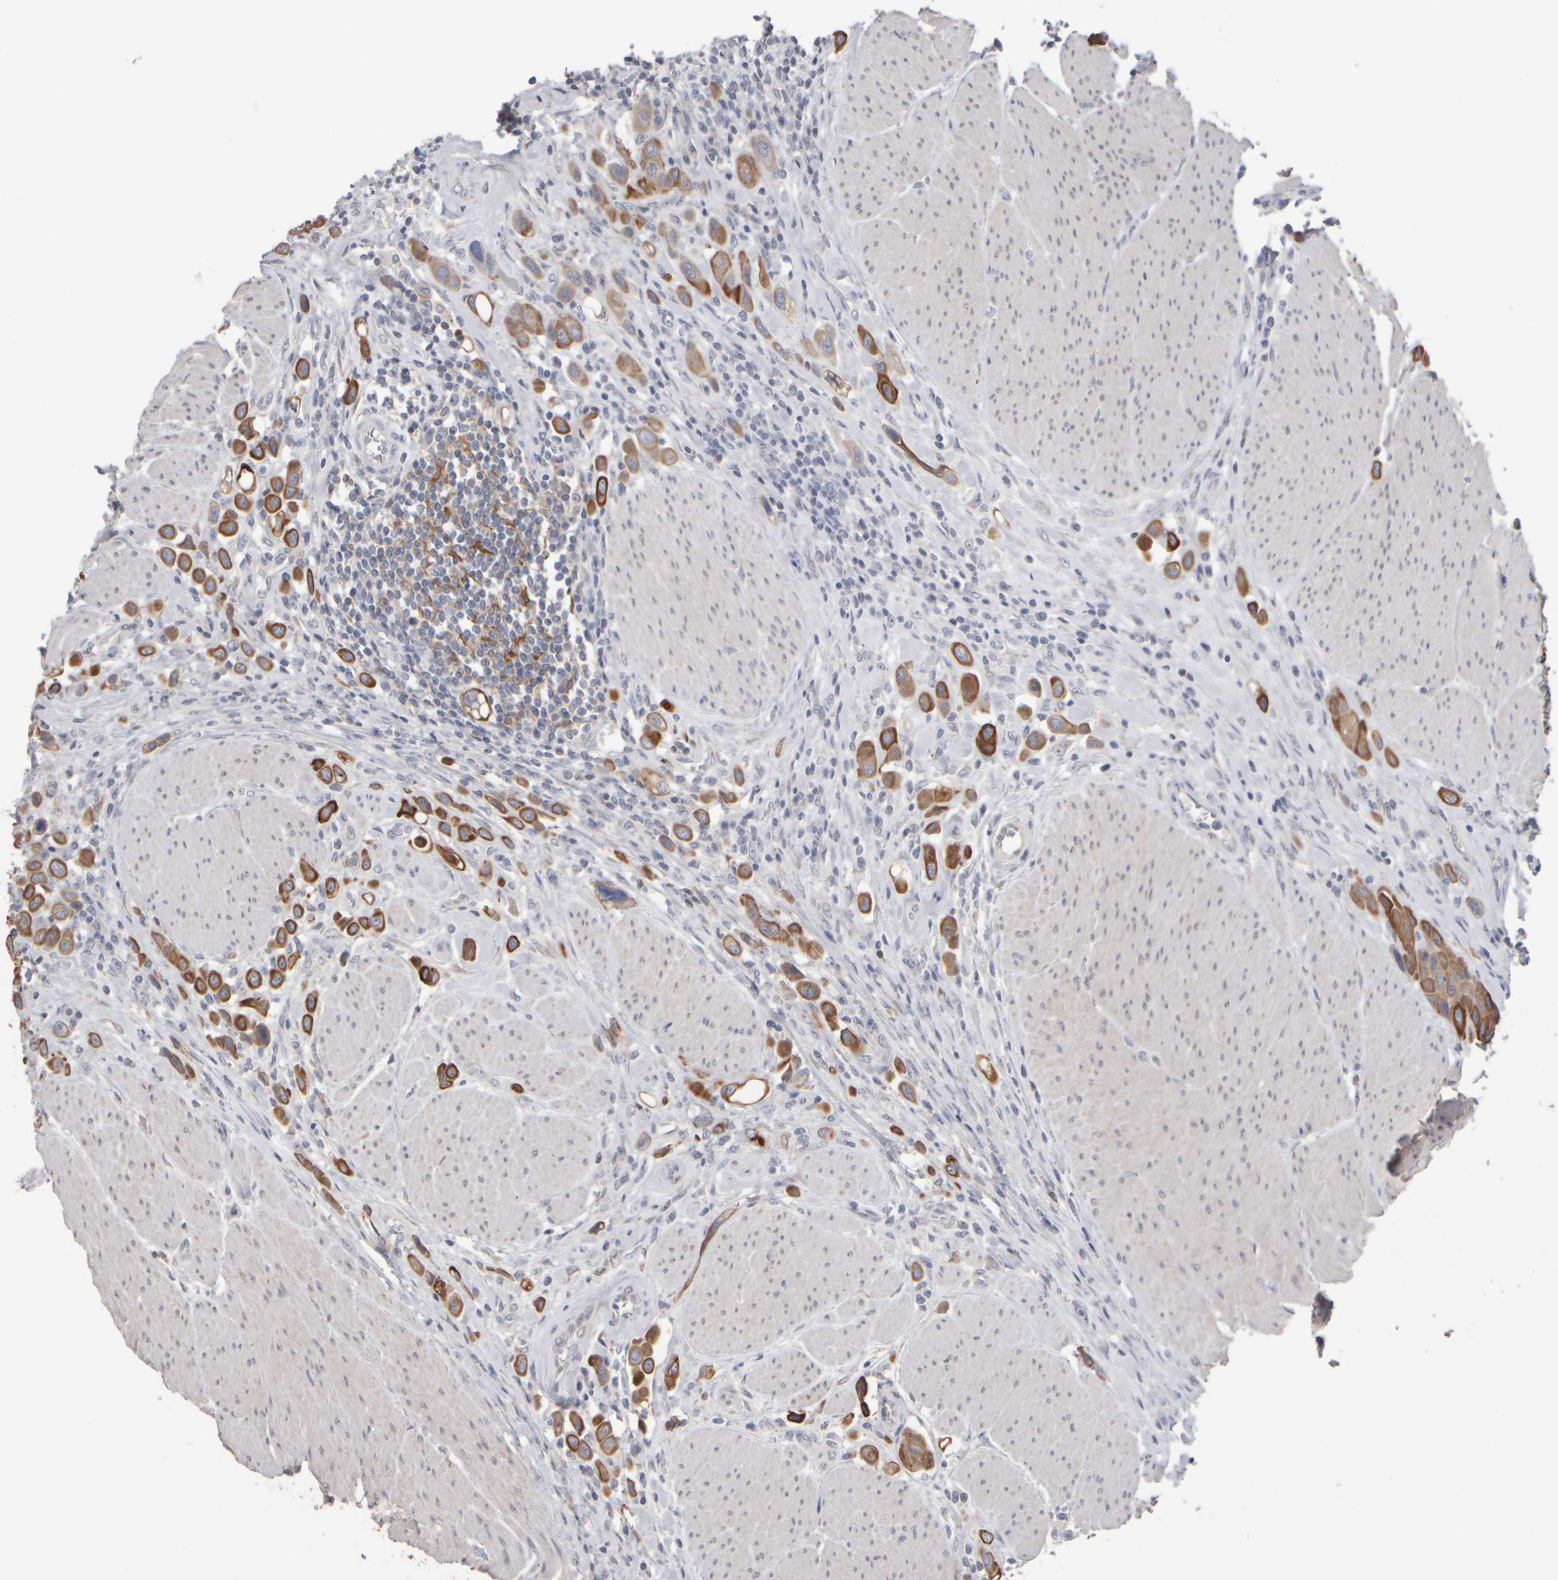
{"staining": {"intensity": "moderate", "quantity": ">75%", "location": "cytoplasmic/membranous"}, "tissue": "urothelial cancer", "cell_type": "Tumor cells", "image_type": "cancer", "snomed": [{"axis": "morphology", "description": "Urothelial carcinoma, High grade"}, {"axis": "topography", "description": "Urinary bladder"}], "caption": "Approximately >75% of tumor cells in high-grade urothelial carcinoma exhibit moderate cytoplasmic/membranous protein staining as visualized by brown immunohistochemical staining.", "gene": "EPHX2", "patient": {"sex": "male", "age": 50}}